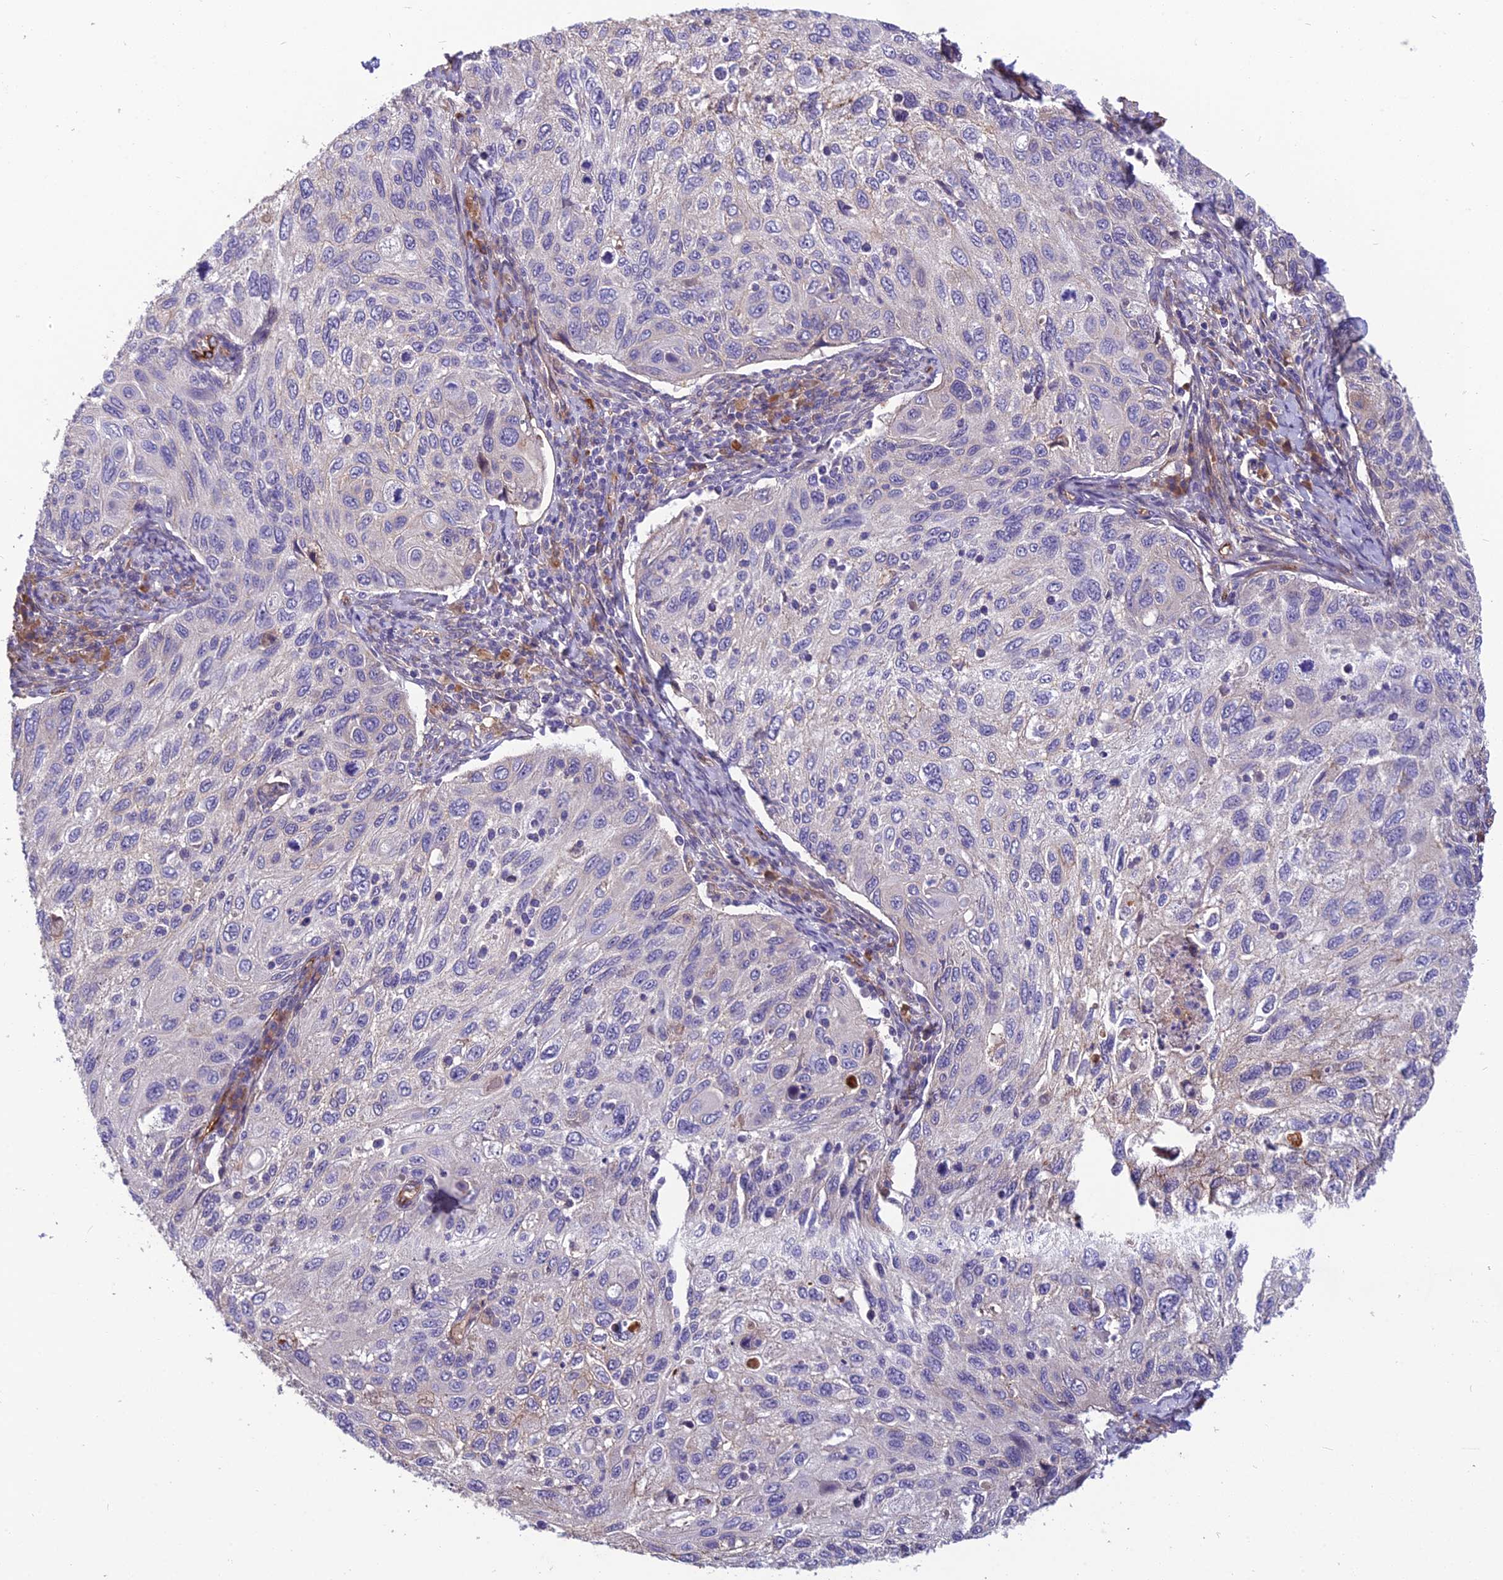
{"staining": {"intensity": "negative", "quantity": "none", "location": "none"}, "tissue": "cervical cancer", "cell_type": "Tumor cells", "image_type": "cancer", "snomed": [{"axis": "morphology", "description": "Squamous cell carcinoma, NOS"}, {"axis": "topography", "description": "Cervix"}], "caption": "Tumor cells are negative for protein expression in human cervical cancer (squamous cell carcinoma).", "gene": "TSPAN15", "patient": {"sex": "female", "age": 70}}